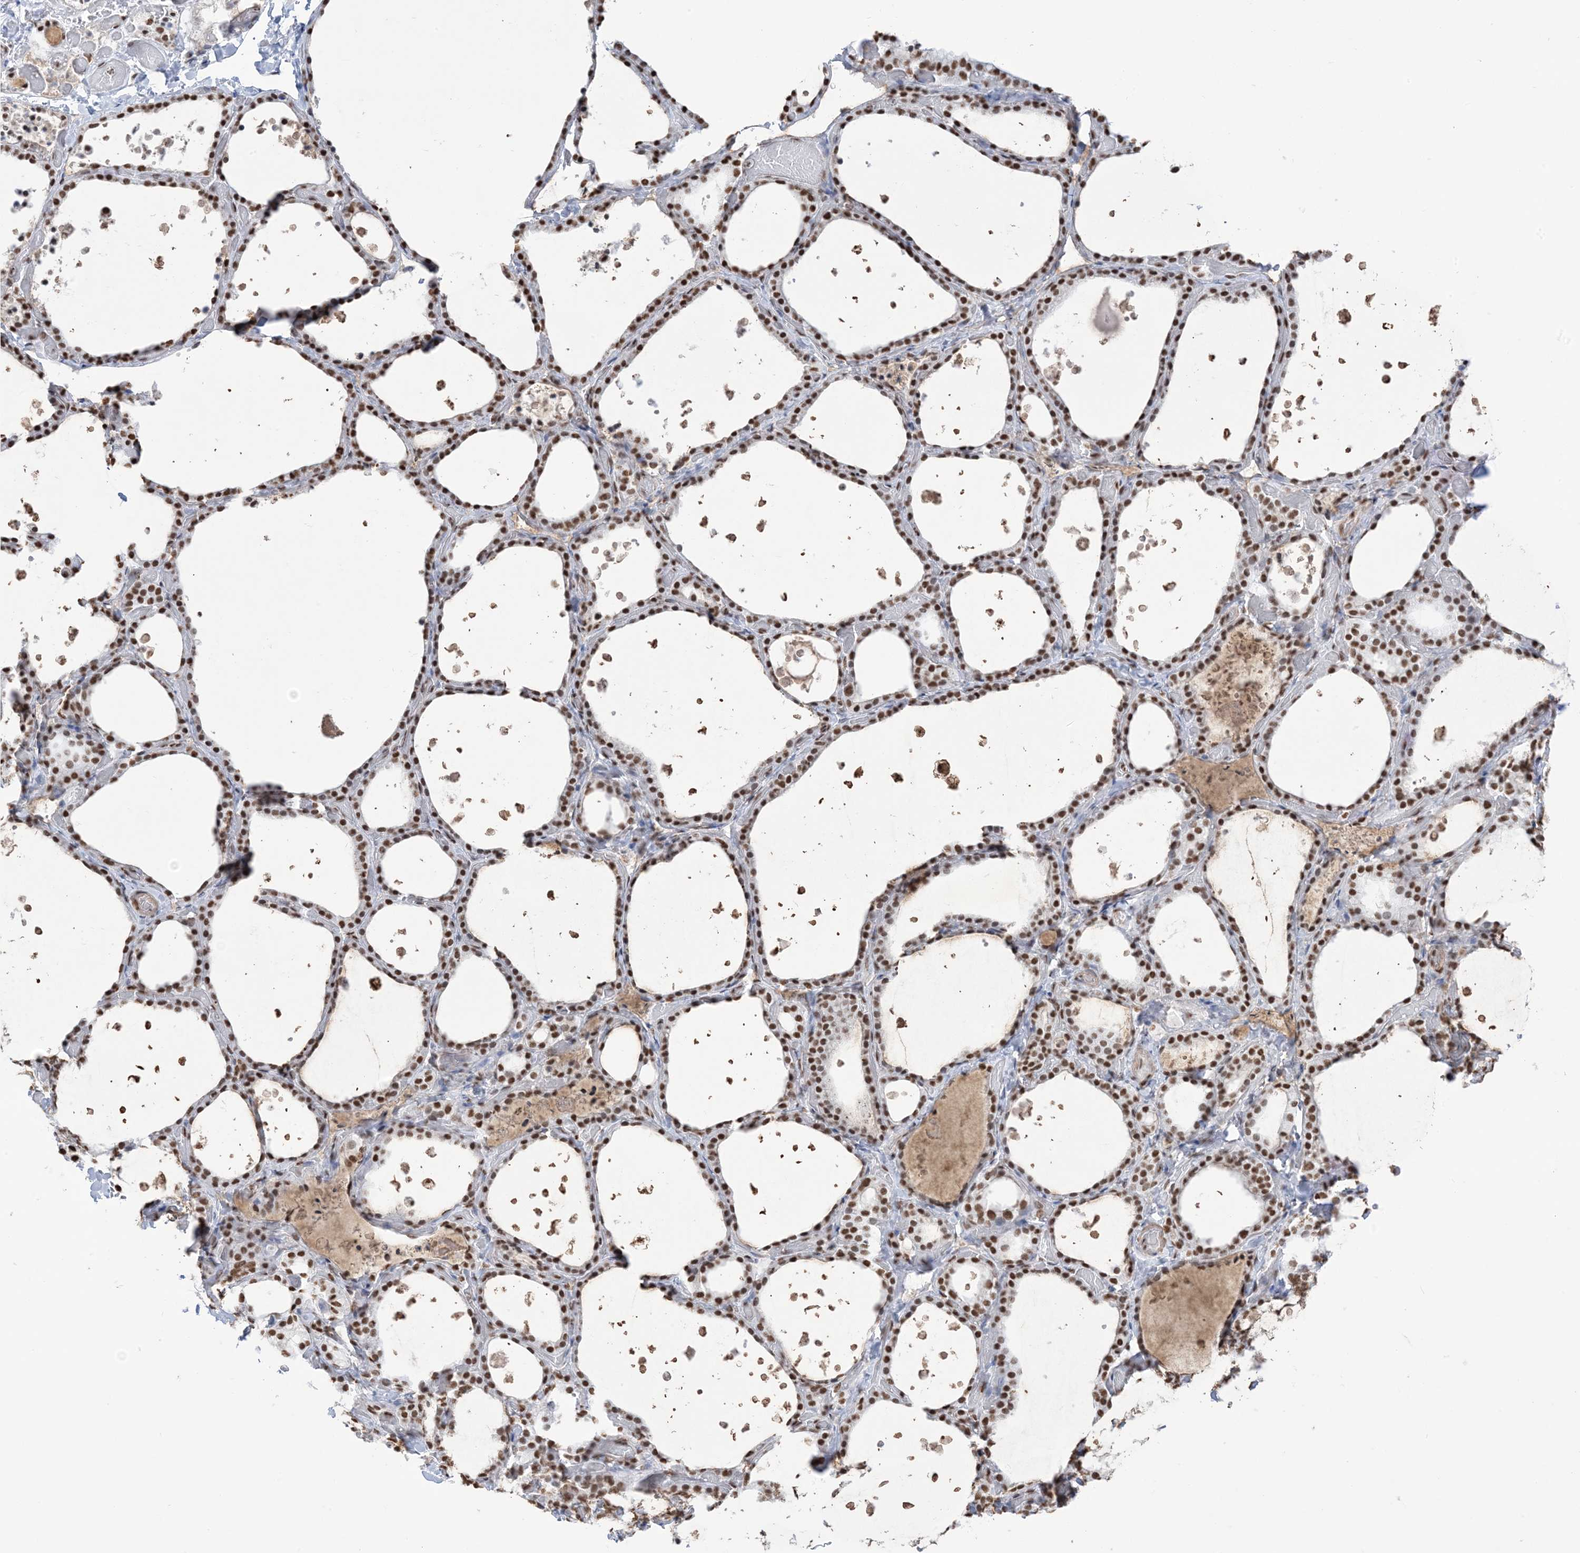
{"staining": {"intensity": "strong", "quantity": ">75%", "location": "nuclear"}, "tissue": "thyroid gland", "cell_type": "Glandular cells", "image_type": "normal", "snomed": [{"axis": "morphology", "description": "Normal tissue, NOS"}, {"axis": "topography", "description": "Thyroid gland"}], "caption": "Immunohistochemical staining of normal human thyroid gland displays >75% levels of strong nuclear protein staining in approximately >75% of glandular cells. The staining is performed using DAB brown chromogen to label protein expression. The nuclei are counter-stained blue using hematoxylin.", "gene": "ZNF792", "patient": {"sex": "female", "age": 44}}